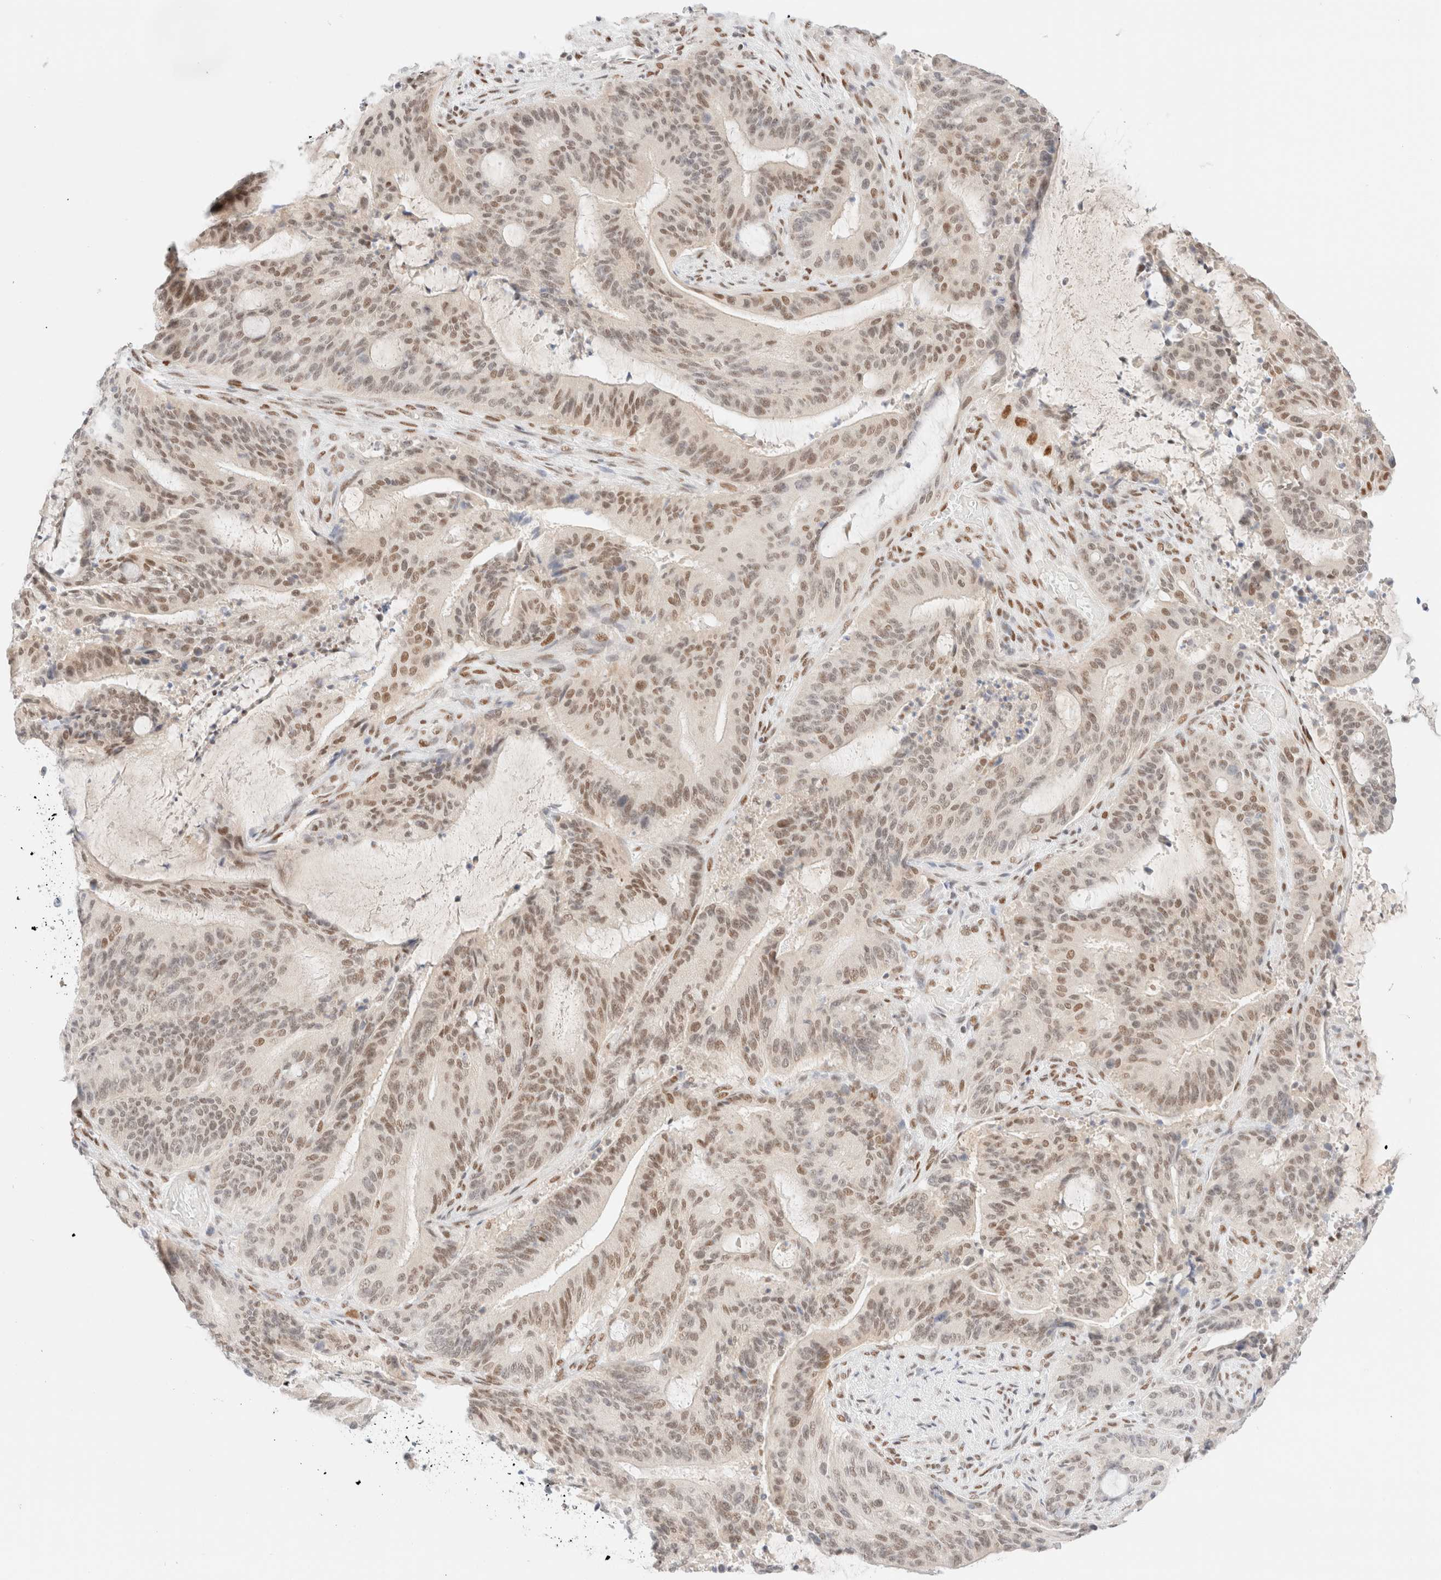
{"staining": {"intensity": "moderate", "quantity": ">75%", "location": "nuclear"}, "tissue": "liver cancer", "cell_type": "Tumor cells", "image_type": "cancer", "snomed": [{"axis": "morphology", "description": "Normal tissue, NOS"}, {"axis": "morphology", "description": "Cholangiocarcinoma"}, {"axis": "topography", "description": "Liver"}, {"axis": "topography", "description": "Peripheral nerve tissue"}], "caption": "Approximately >75% of tumor cells in liver cancer (cholangiocarcinoma) display moderate nuclear protein positivity as visualized by brown immunohistochemical staining.", "gene": "CIC", "patient": {"sex": "female", "age": 73}}